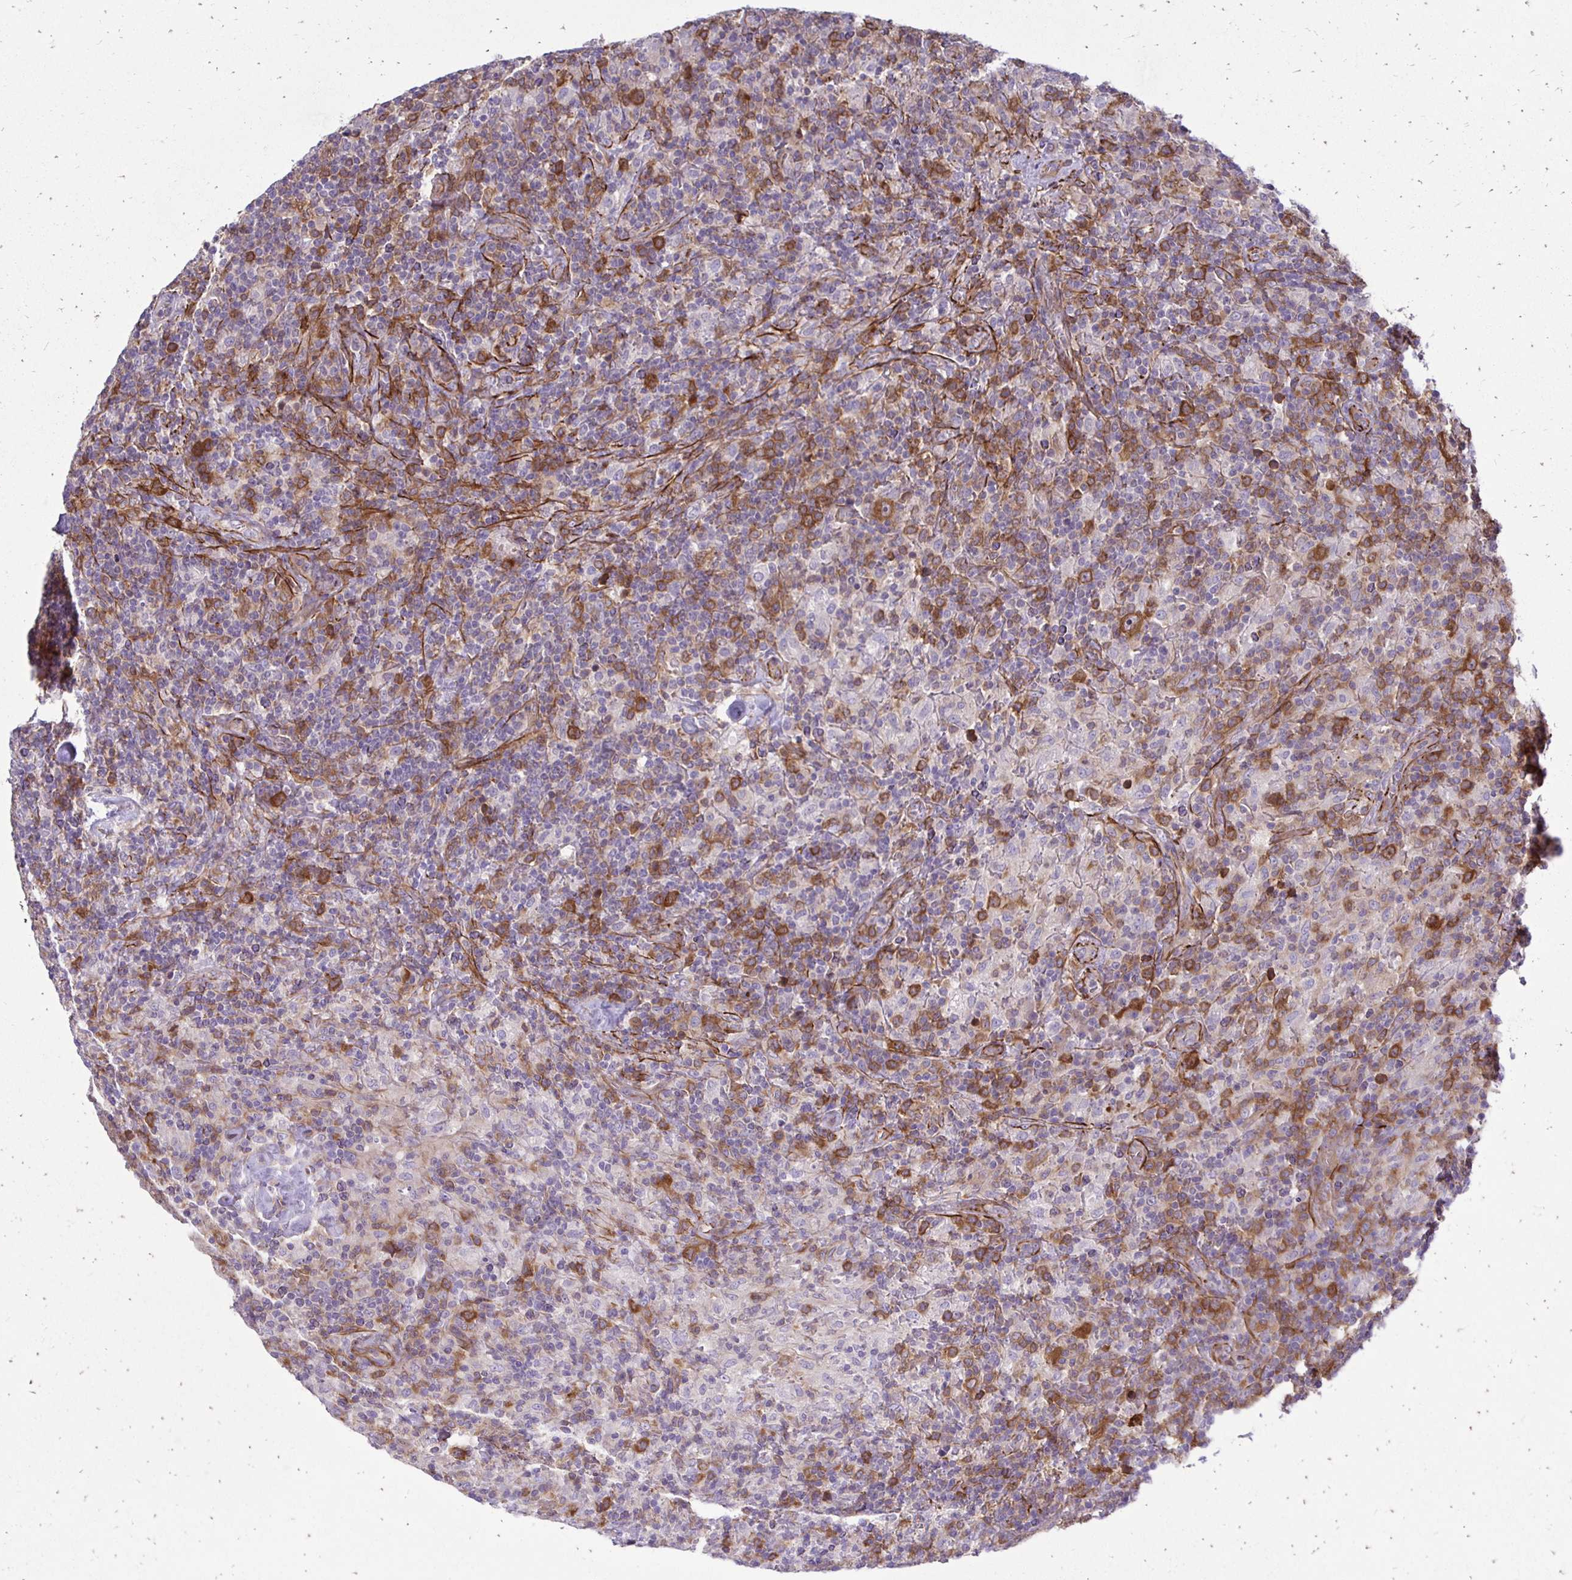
{"staining": {"intensity": "strong", "quantity": "25%-75%", "location": "cytoplasmic/membranous"}, "tissue": "lymphoma", "cell_type": "Tumor cells", "image_type": "cancer", "snomed": [{"axis": "morphology", "description": "Hodgkin's disease, NOS"}, {"axis": "topography", "description": "Lymph node"}], "caption": "Hodgkin's disease was stained to show a protein in brown. There is high levels of strong cytoplasmic/membranous positivity in about 25%-75% of tumor cells.", "gene": "CTPS1", "patient": {"sex": "male", "age": 70}}